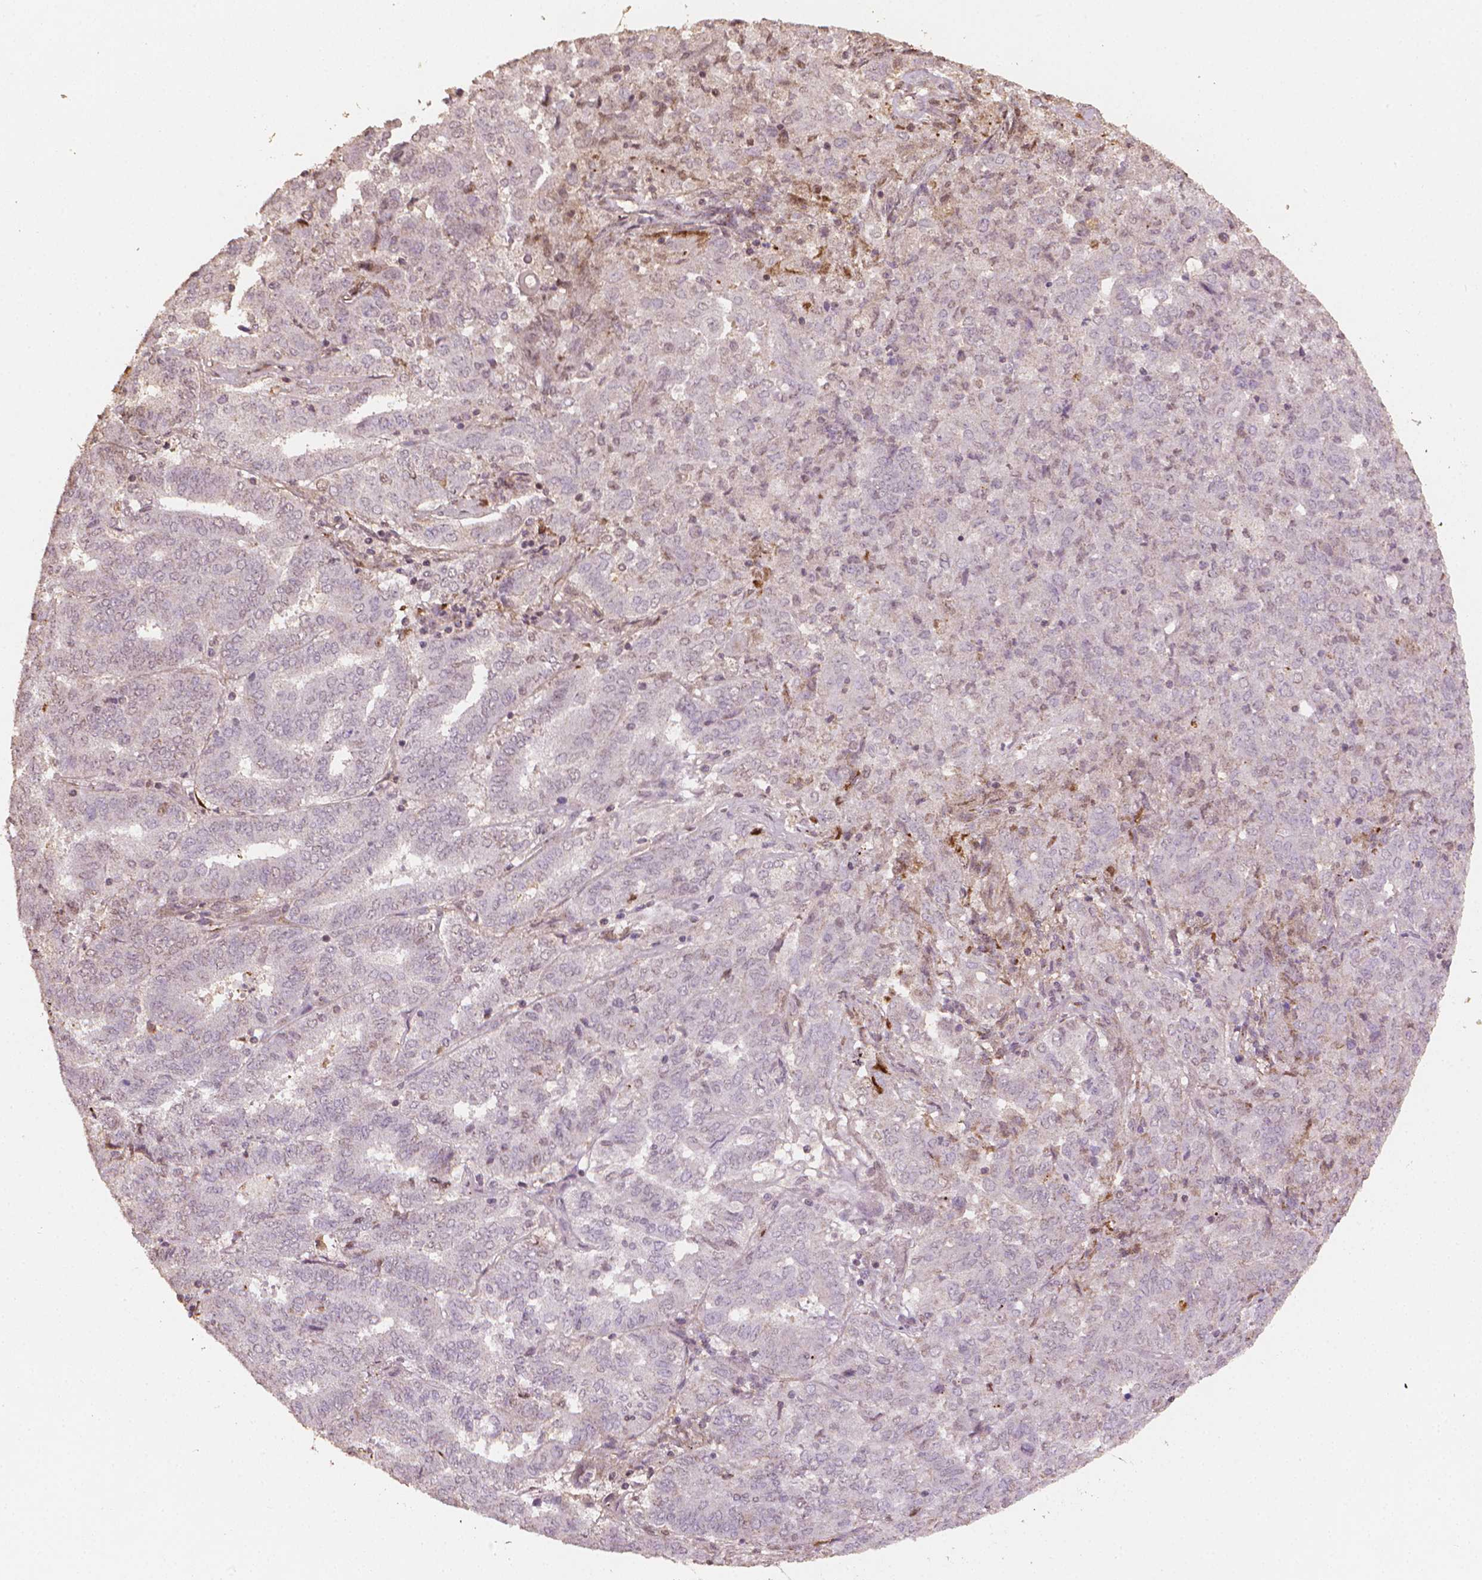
{"staining": {"intensity": "negative", "quantity": "none", "location": "none"}, "tissue": "endometrial cancer", "cell_type": "Tumor cells", "image_type": "cancer", "snomed": [{"axis": "morphology", "description": "Adenocarcinoma, NOS"}, {"axis": "topography", "description": "Endometrium"}], "caption": "Protein analysis of endometrial adenocarcinoma exhibits no significant positivity in tumor cells.", "gene": "DCN", "patient": {"sex": "female", "age": 72}}